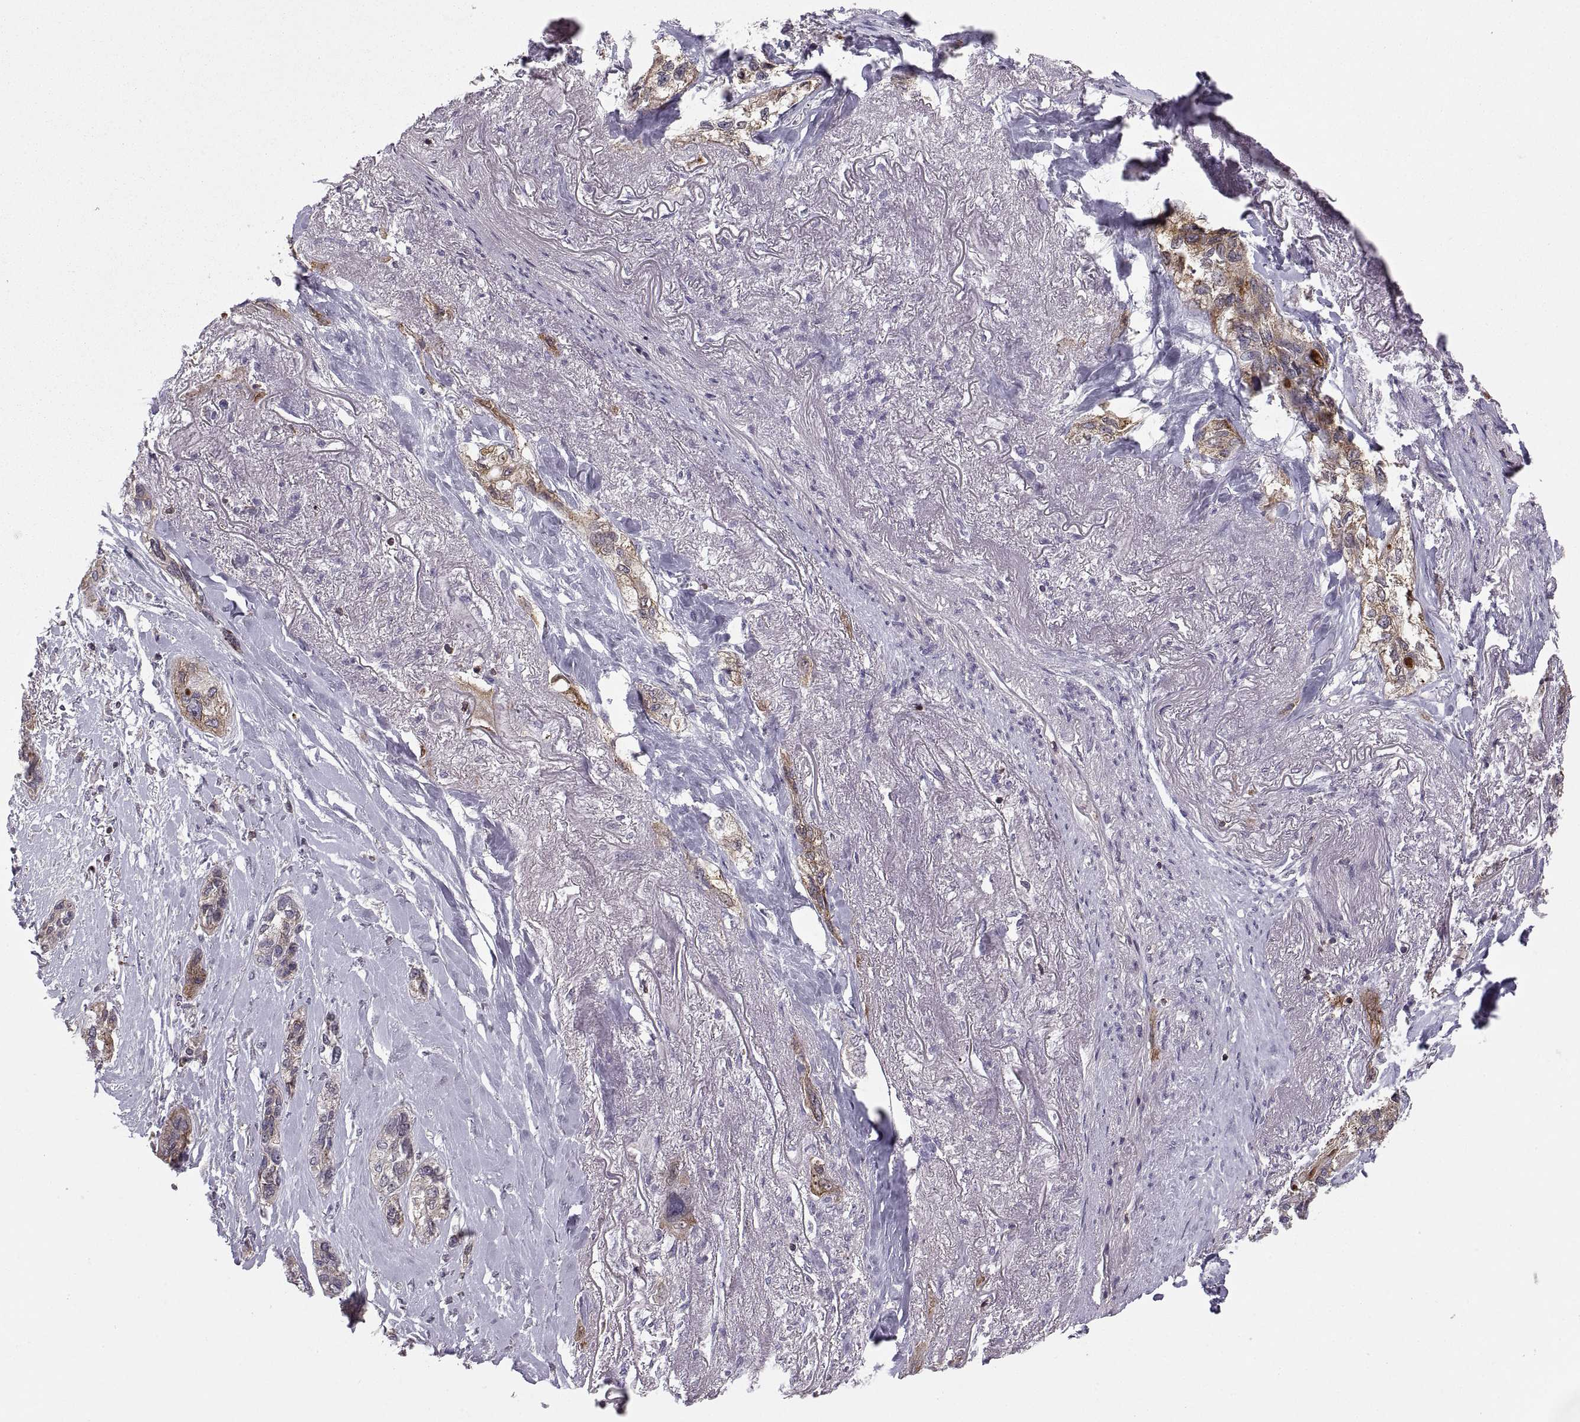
{"staining": {"intensity": "moderate", "quantity": "<25%", "location": "cytoplasmic/membranous"}, "tissue": "lung cancer", "cell_type": "Tumor cells", "image_type": "cancer", "snomed": [{"axis": "morphology", "description": "Squamous cell carcinoma, NOS"}, {"axis": "topography", "description": "Lung"}], "caption": "An IHC micrograph of tumor tissue is shown. Protein staining in brown labels moderate cytoplasmic/membranous positivity in squamous cell carcinoma (lung) within tumor cells. The protein of interest is shown in brown color, while the nuclei are stained blue.", "gene": "EZR", "patient": {"sex": "female", "age": 70}}